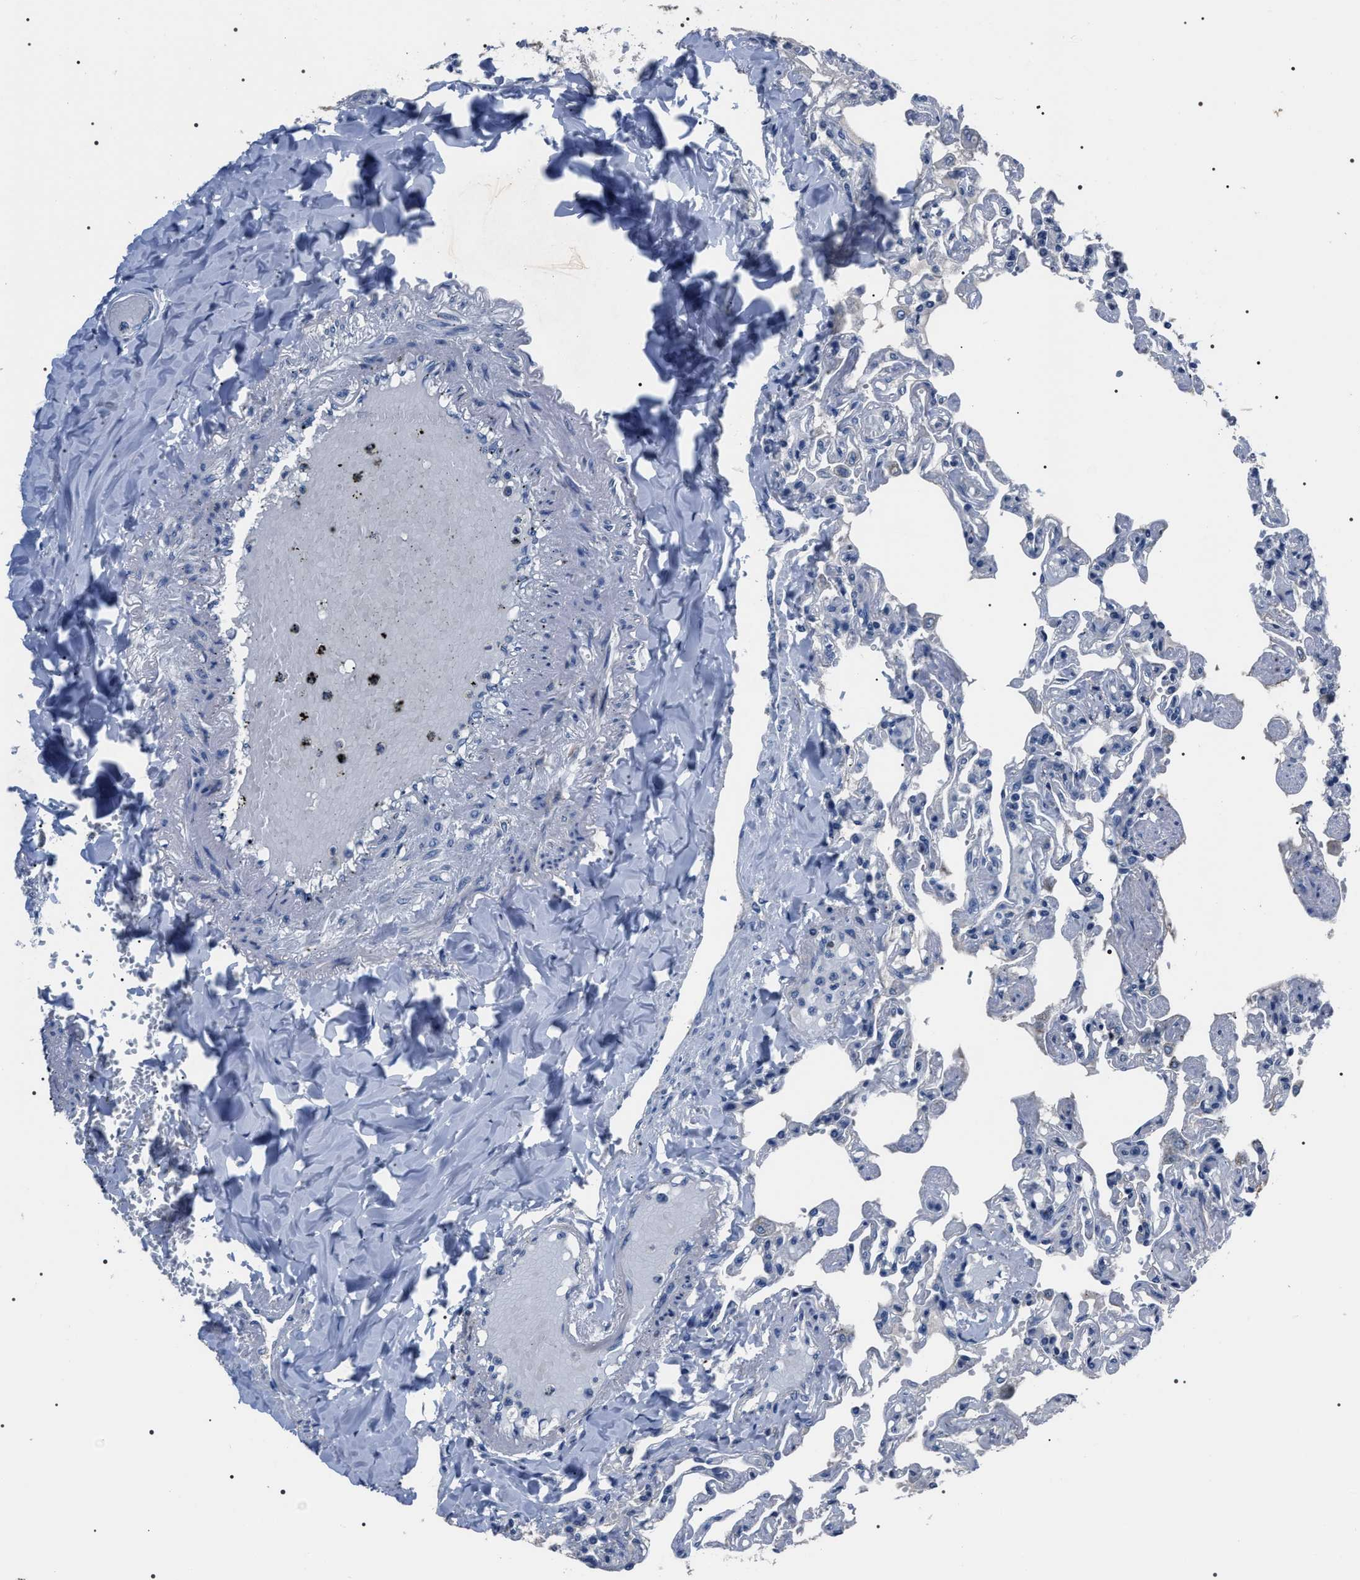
{"staining": {"intensity": "negative", "quantity": "none", "location": "none"}, "tissue": "lung", "cell_type": "Alveolar cells", "image_type": "normal", "snomed": [{"axis": "morphology", "description": "Normal tissue, NOS"}, {"axis": "topography", "description": "Lung"}], "caption": "A high-resolution photomicrograph shows immunohistochemistry staining of benign lung, which shows no significant staining in alveolar cells. (Stains: DAB (3,3'-diaminobenzidine) IHC with hematoxylin counter stain, Microscopy: brightfield microscopy at high magnification).", "gene": "TRIM54", "patient": {"sex": "male", "age": 21}}